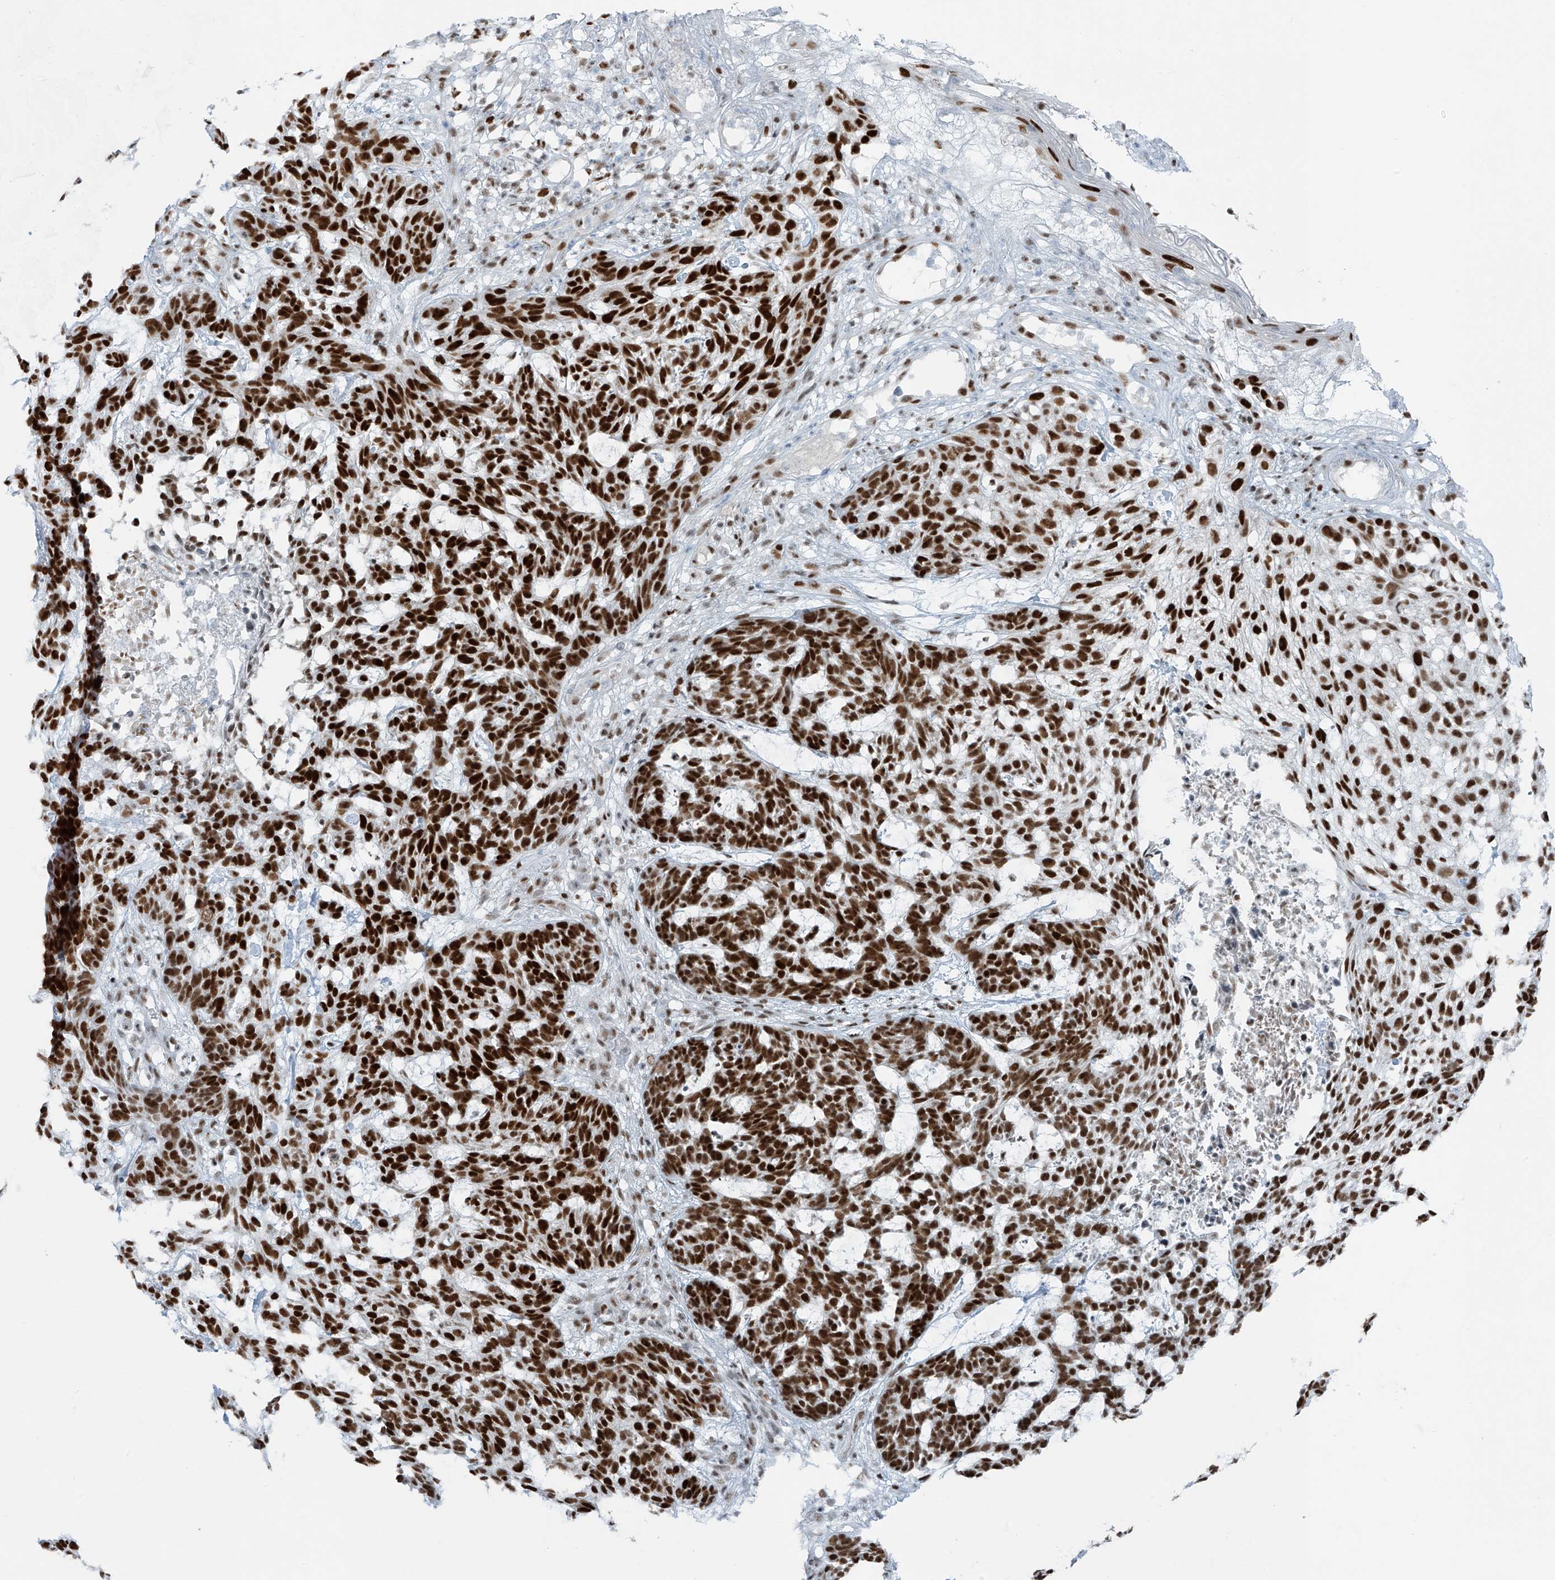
{"staining": {"intensity": "strong", "quantity": ">75%", "location": "nuclear"}, "tissue": "skin cancer", "cell_type": "Tumor cells", "image_type": "cancer", "snomed": [{"axis": "morphology", "description": "Basal cell carcinoma"}, {"axis": "topography", "description": "Skin"}], "caption": "Protein expression by IHC displays strong nuclear staining in about >75% of tumor cells in skin cancer.", "gene": "WRNIP1", "patient": {"sex": "male", "age": 85}}